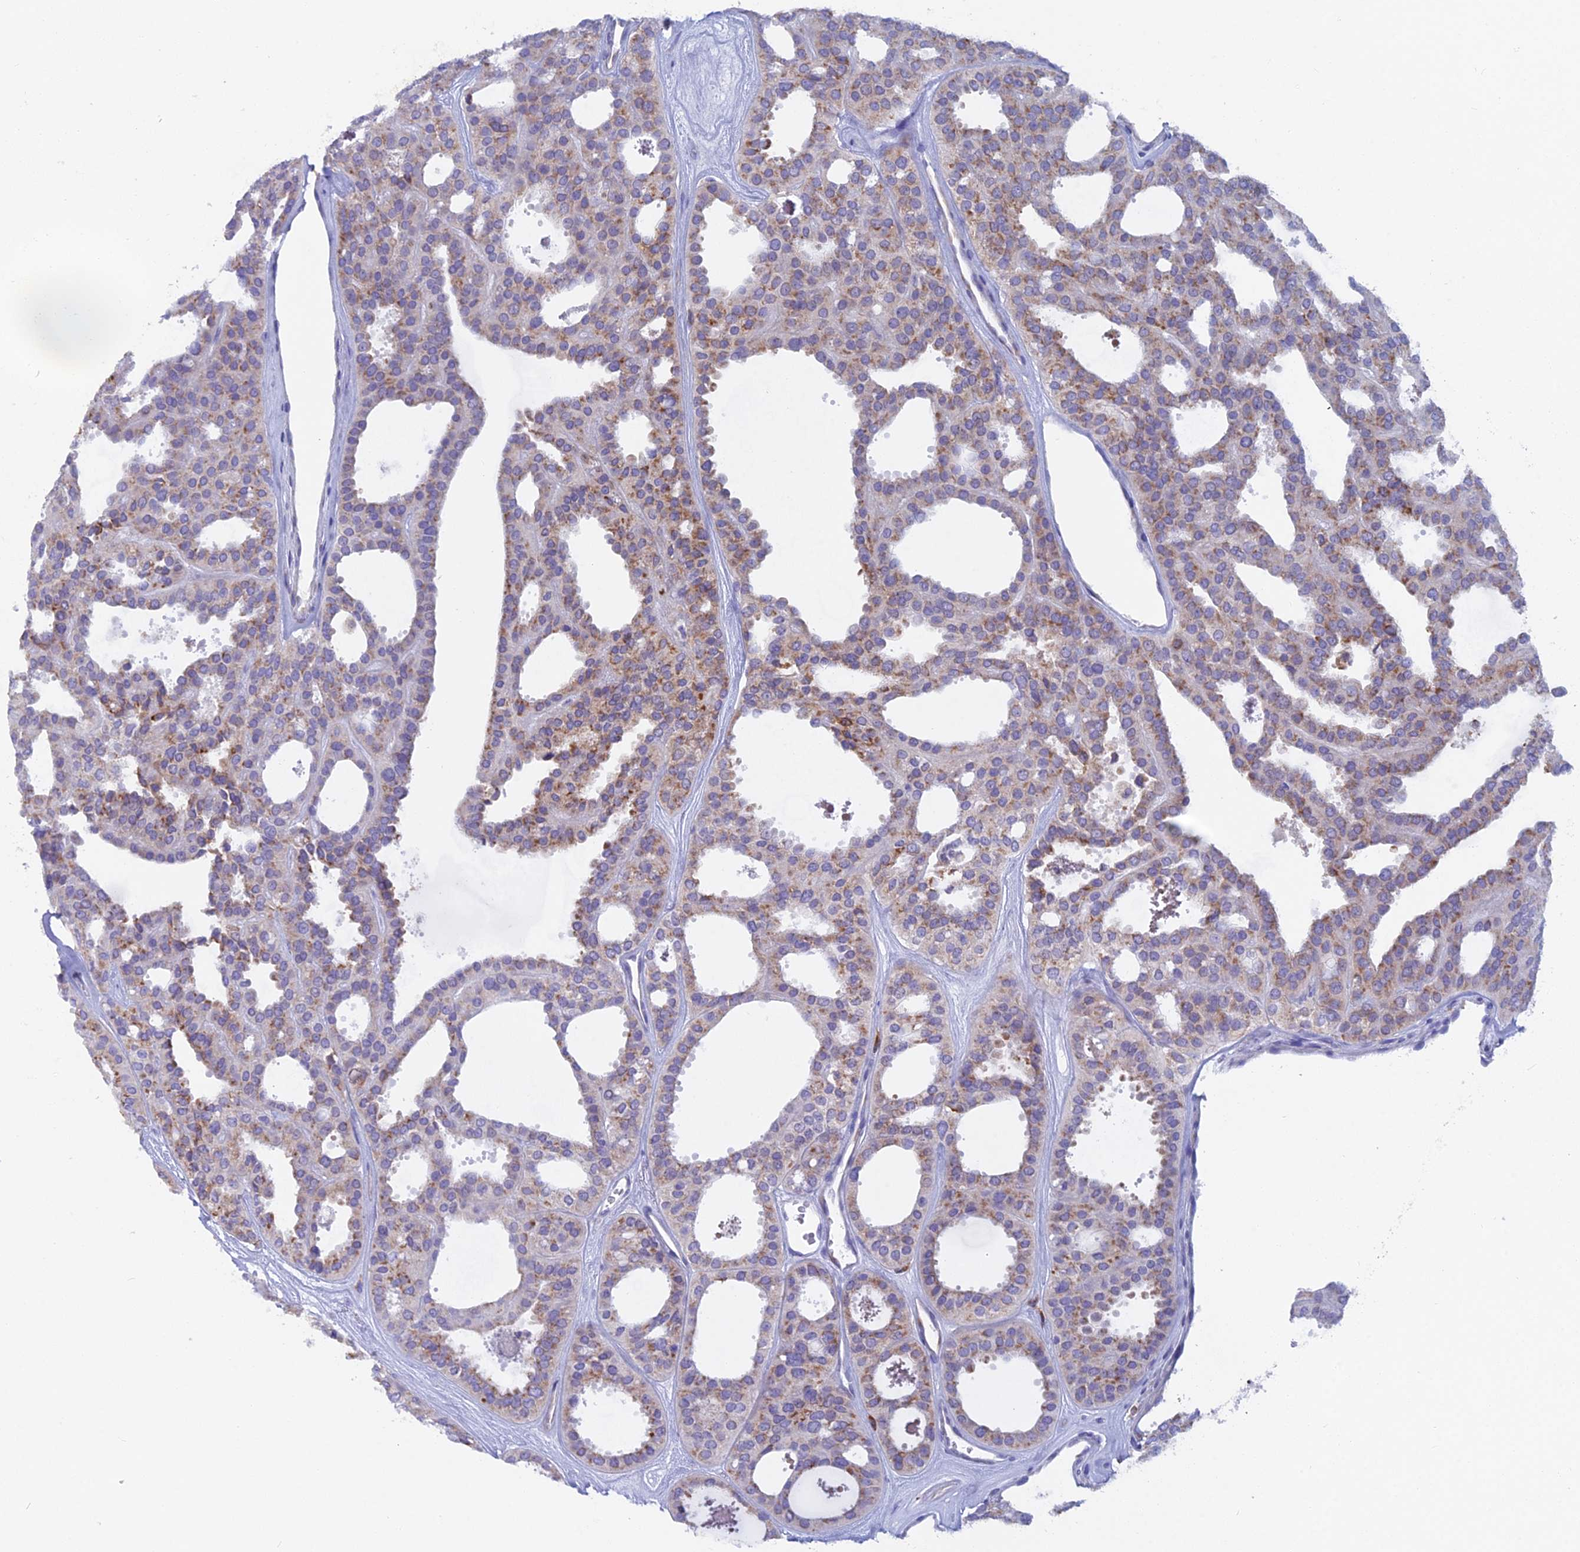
{"staining": {"intensity": "moderate", "quantity": "25%-75%", "location": "cytoplasmic/membranous"}, "tissue": "thyroid cancer", "cell_type": "Tumor cells", "image_type": "cancer", "snomed": [{"axis": "morphology", "description": "Follicular adenoma carcinoma, NOS"}, {"axis": "topography", "description": "Thyroid gland"}], "caption": "Tumor cells demonstrate medium levels of moderate cytoplasmic/membranous positivity in about 25%-75% of cells in thyroid follicular adenoma carcinoma.", "gene": "ABI3BP", "patient": {"sex": "male", "age": 75}}